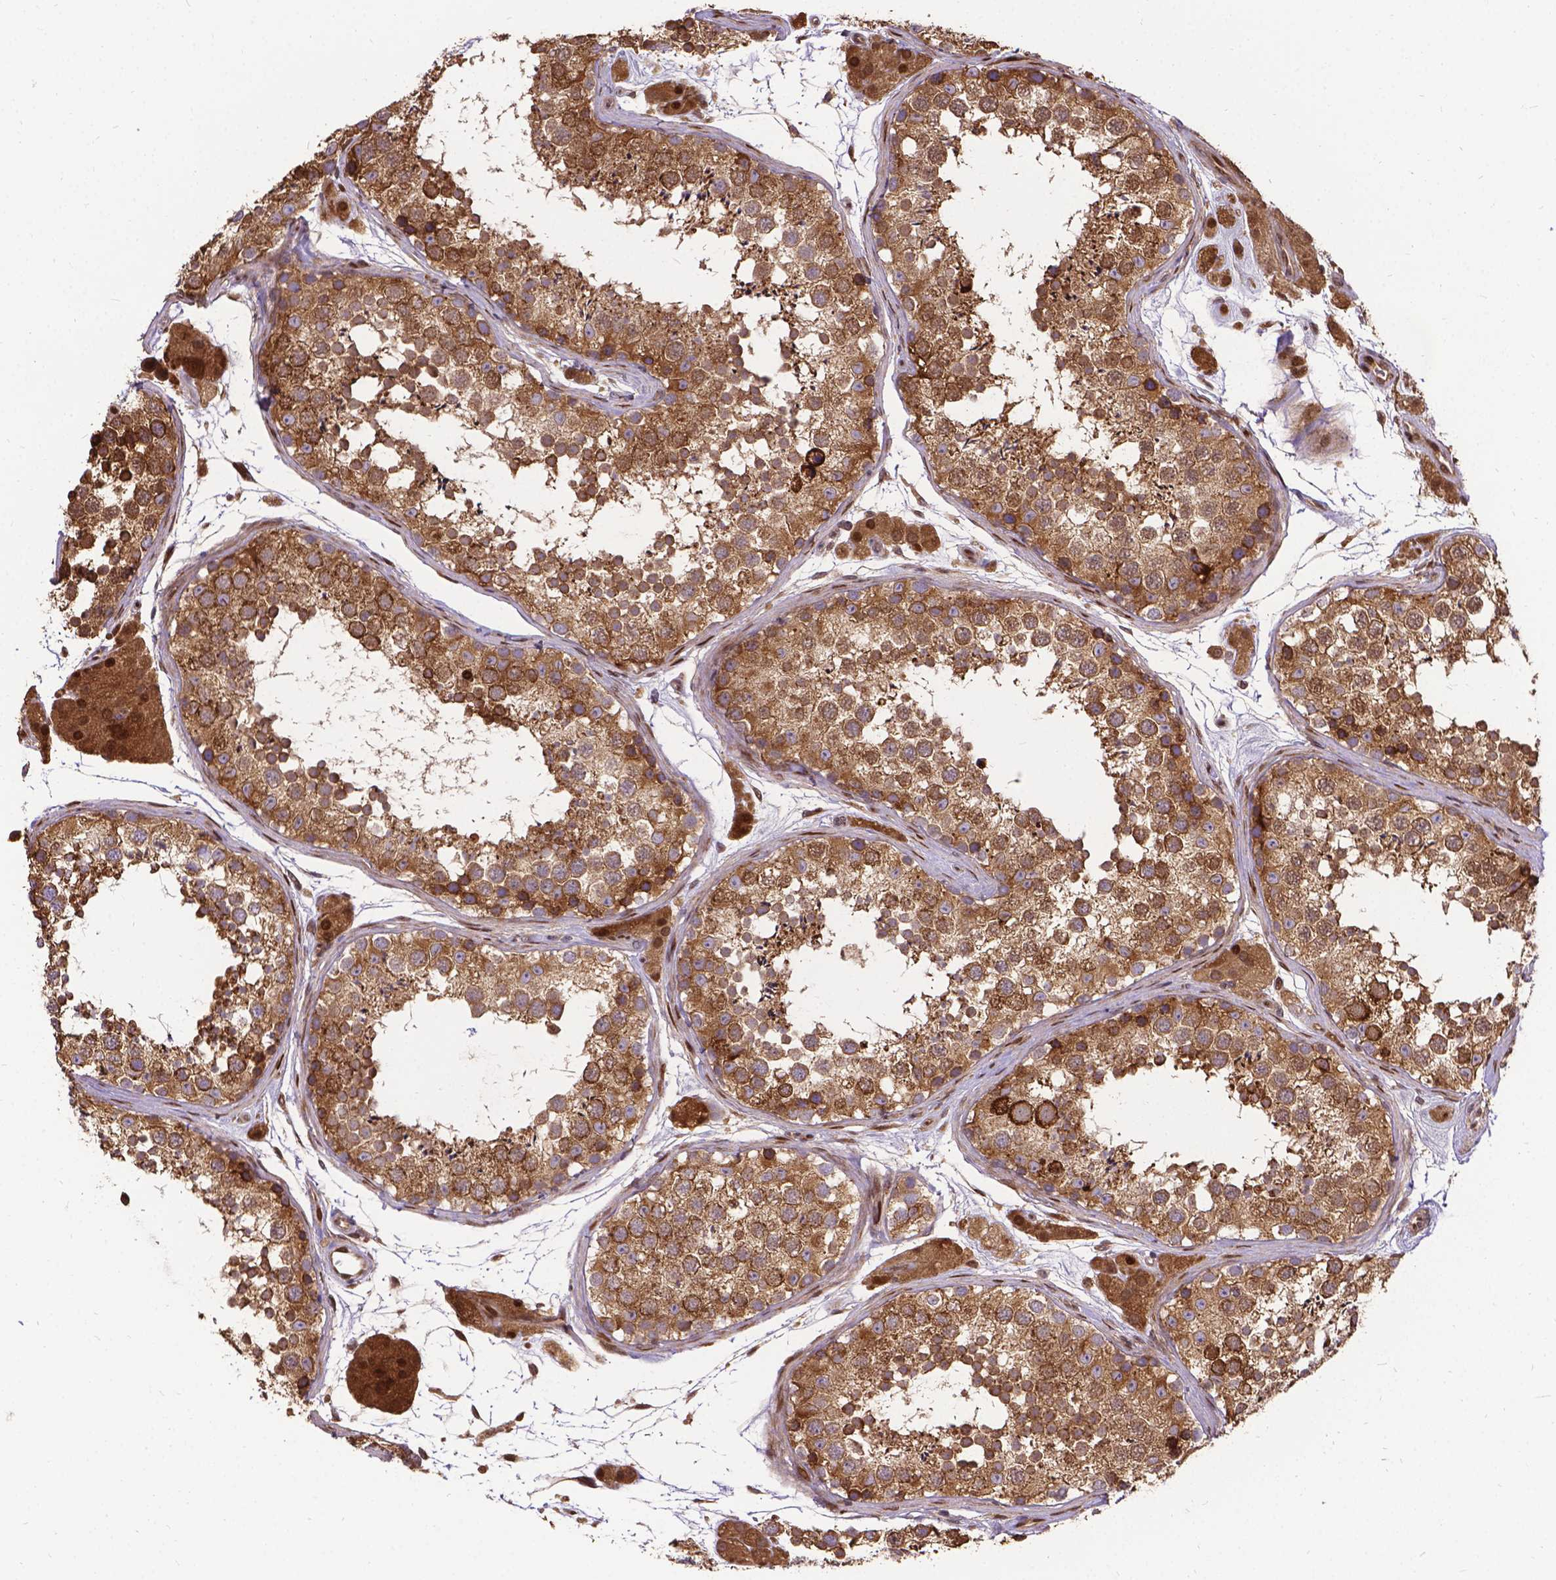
{"staining": {"intensity": "moderate", "quantity": ">75%", "location": "cytoplasmic/membranous"}, "tissue": "testis", "cell_type": "Cells in seminiferous ducts", "image_type": "normal", "snomed": [{"axis": "morphology", "description": "Normal tissue, NOS"}, {"axis": "topography", "description": "Testis"}], "caption": "Testis stained with DAB IHC shows medium levels of moderate cytoplasmic/membranous staining in approximately >75% of cells in seminiferous ducts. The staining was performed using DAB to visualize the protein expression in brown, while the nuclei were stained in blue with hematoxylin (Magnification: 20x).", "gene": "DENND6A", "patient": {"sex": "male", "age": 41}}